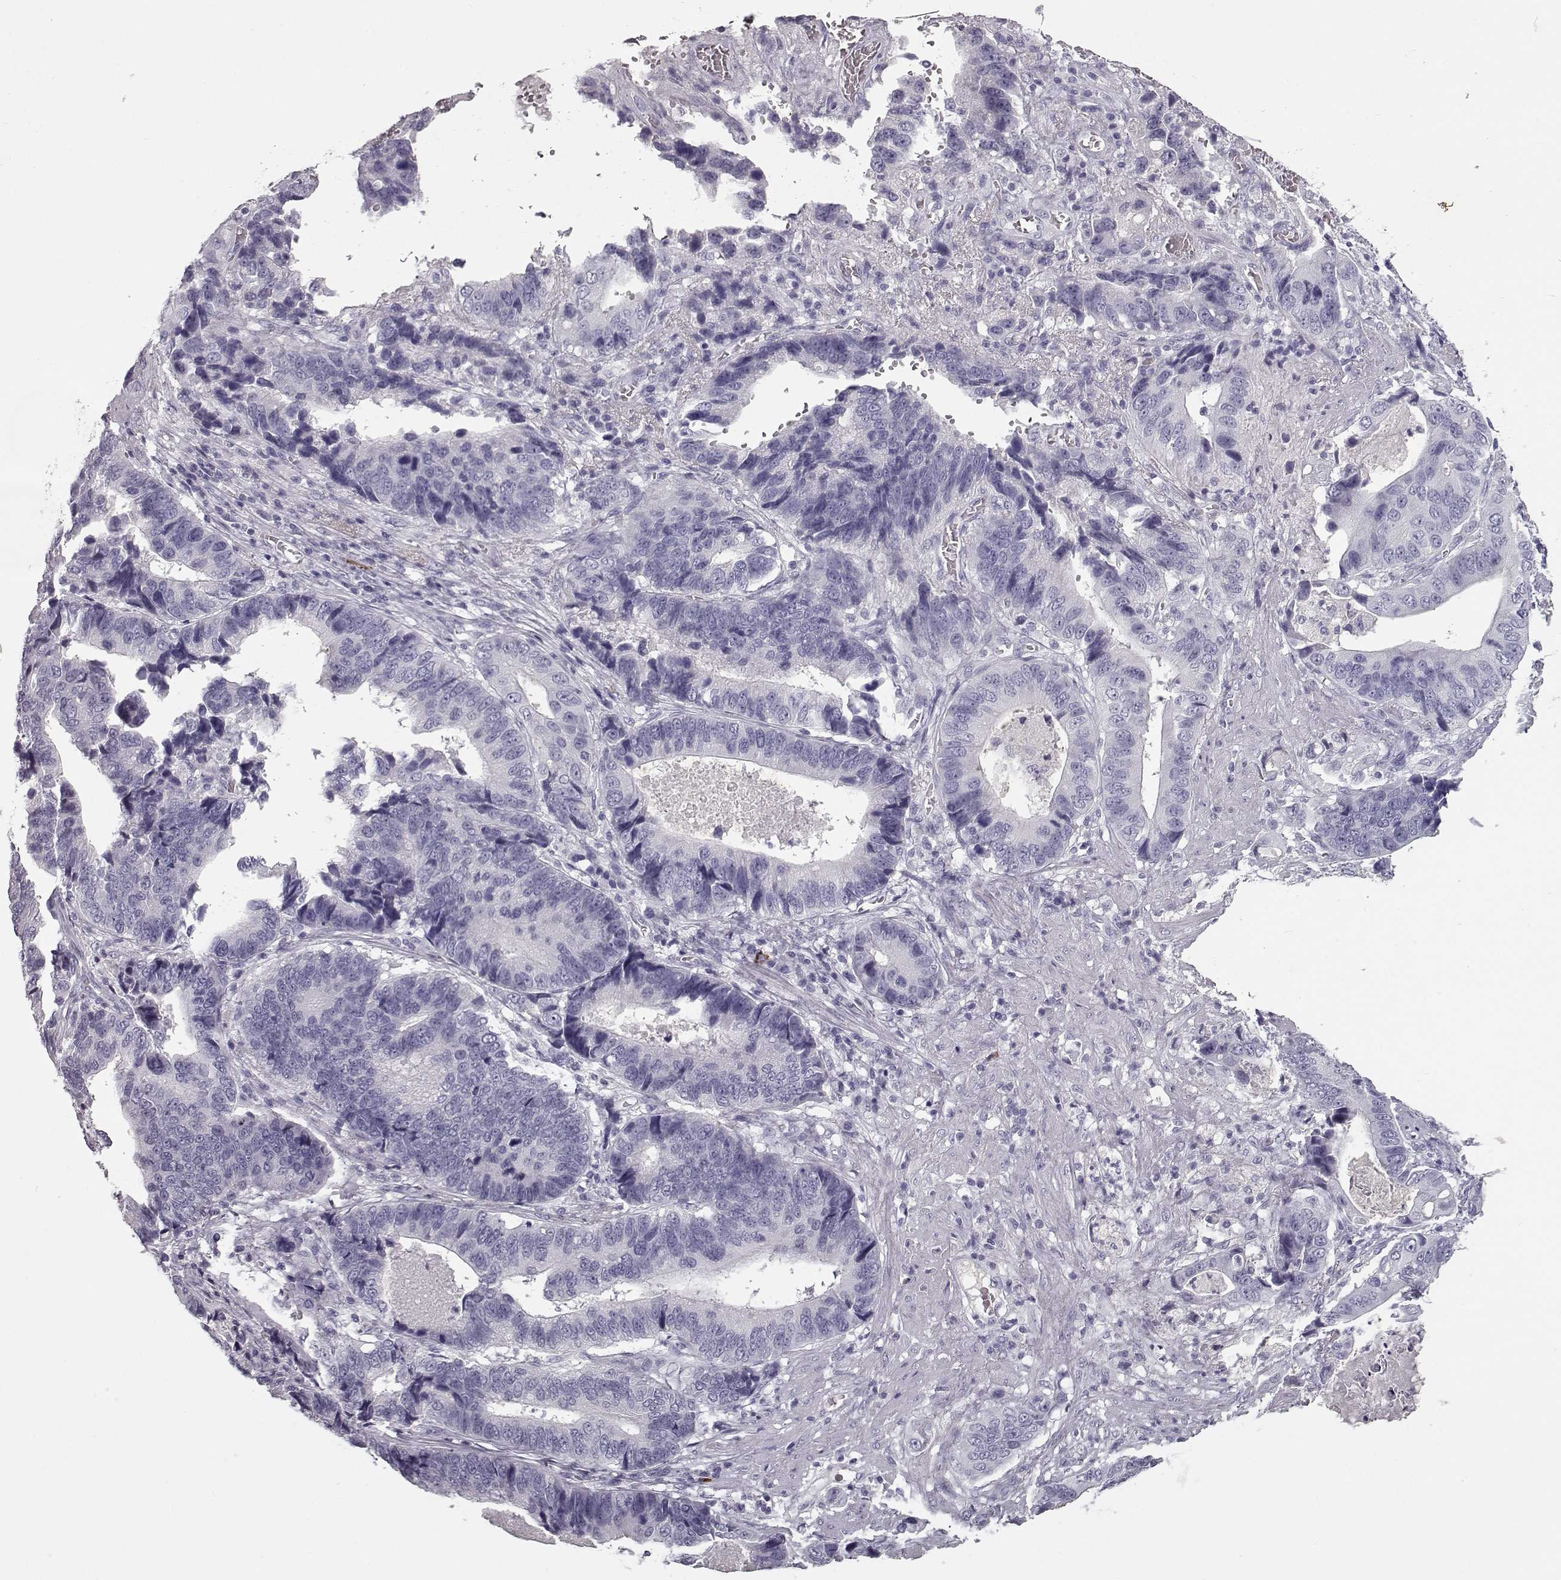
{"staining": {"intensity": "negative", "quantity": "none", "location": "none"}, "tissue": "stomach cancer", "cell_type": "Tumor cells", "image_type": "cancer", "snomed": [{"axis": "morphology", "description": "Adenocarcinoma, NOS"}, {"axis": "topography", "description": "Stomach"}], "caption": "Protein analysis of stomach adenocarcinoma exhibits no significant expression in tumor cells.", "gene": "CCL19", "patient": {"sex": "male", "age": 84}}